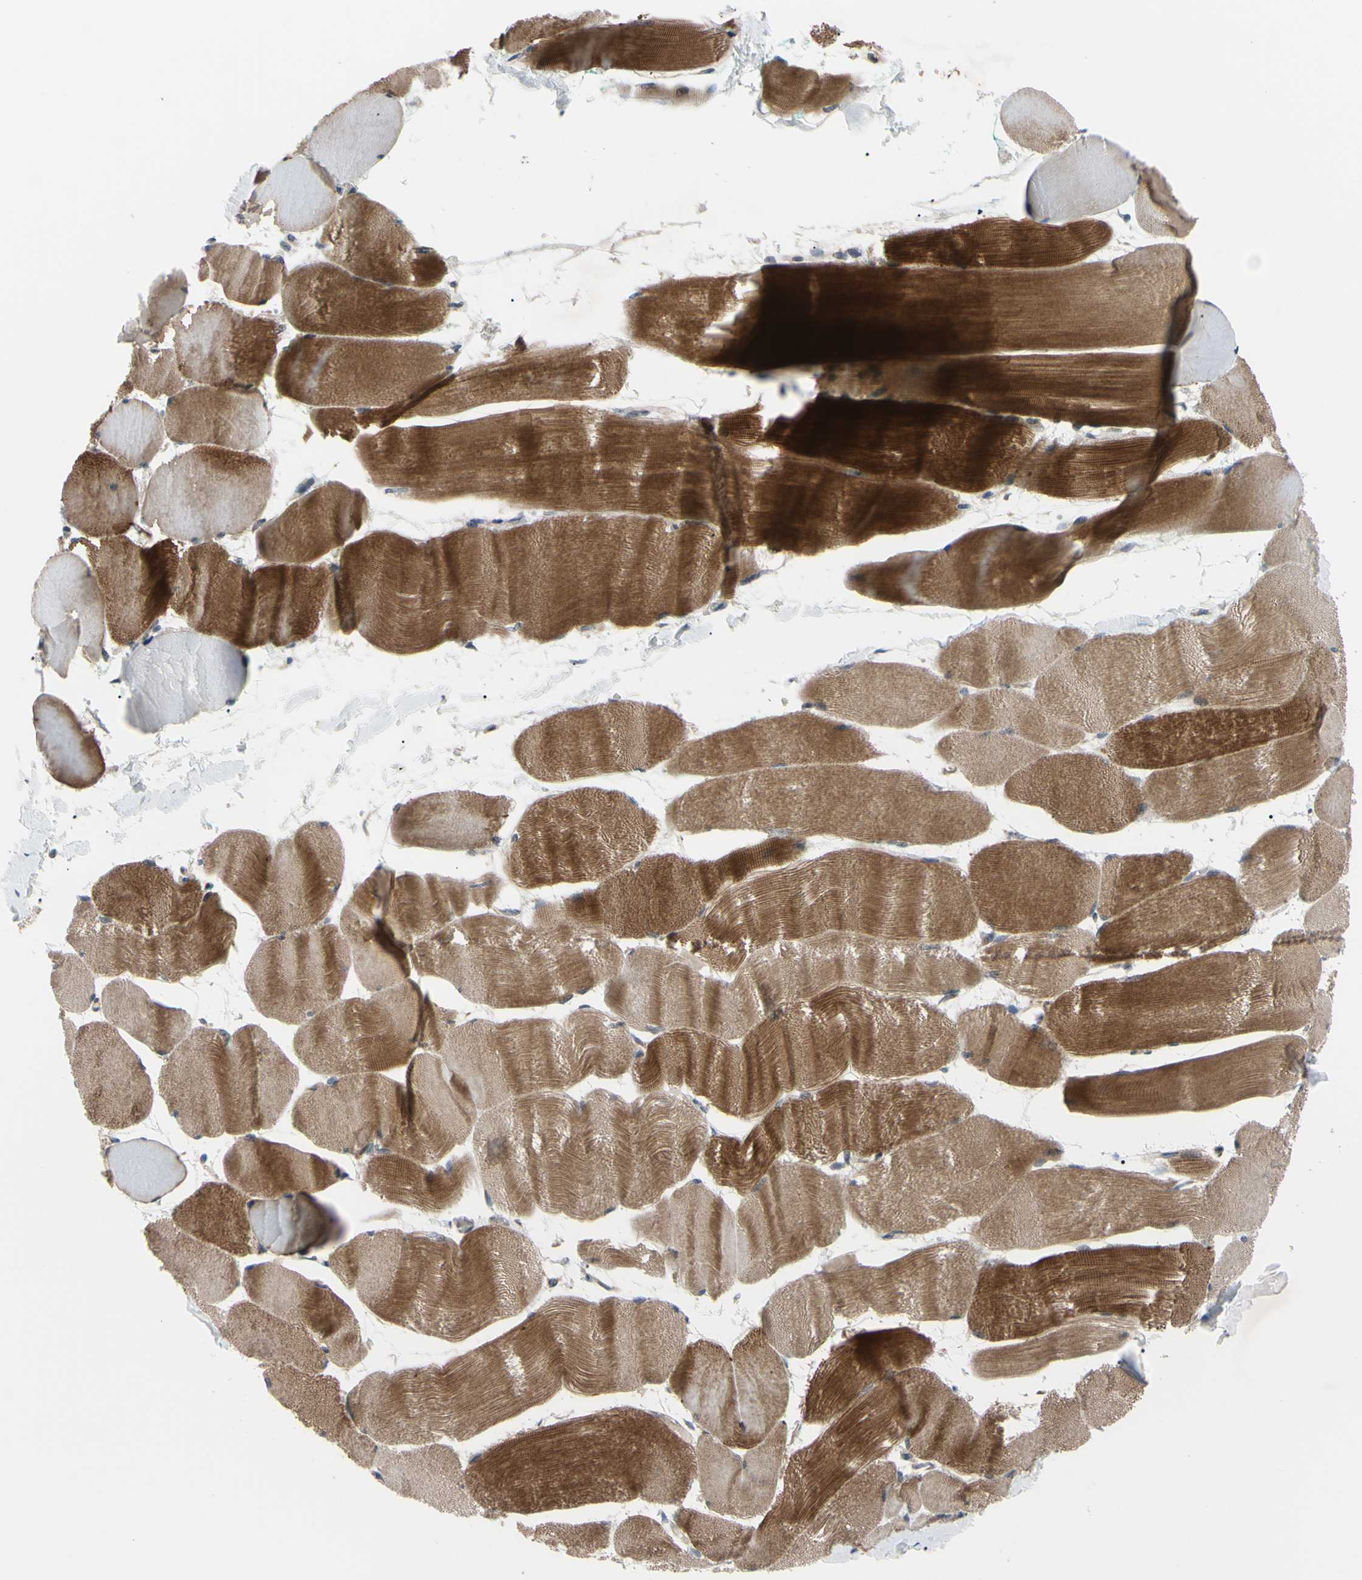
{"staining": {"intensity": "strong", "quantity": ">75%", "location": "cytoplasmic/membranous"}, "tissue": "skeletal muscle", "cell_type": "Myocytes", "image_type": "normal", "snomed": [{"axis": "morphology", "description": "Normal tissue, NOS"}, {"axis": "morphology", "description": "Squamous cell carcinoma, NOS"}, {"axis": "topography", "description": "Skeletal muscle"}], "caption": "DAB (3,3'-diaminobenzidine) immunohistochemical staining of benign skeletal muscle shows strong cytoplasmic/membranous protein expression in approximately >75% of myocytes. (brown staining indicates protein expression, while blue staining denotes nuclei).", "gene": "SVIL", "patient": {"sex": "male", "age": 51}}